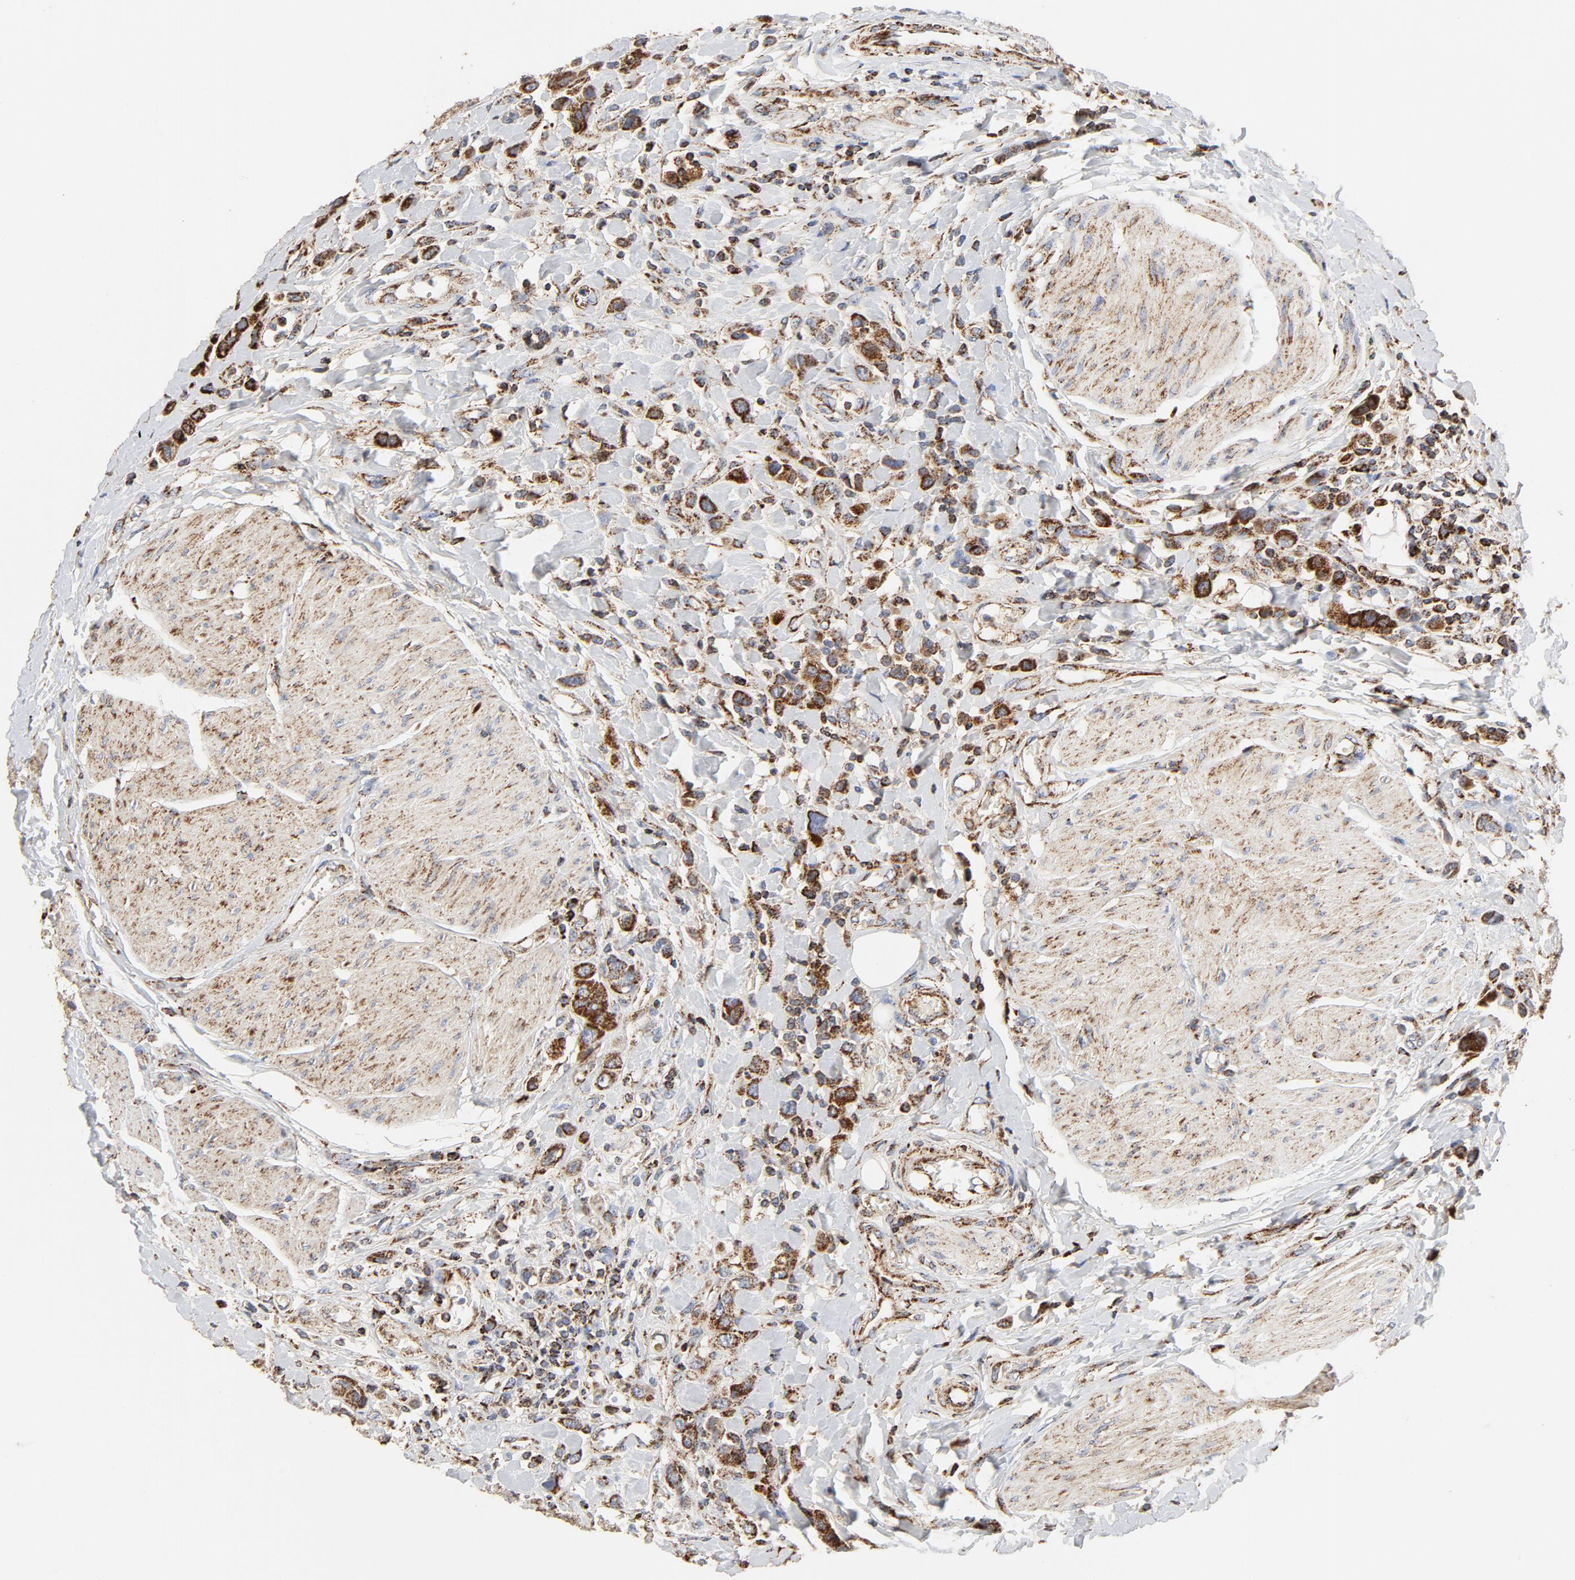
{"staining": {"intensity": "strong", "quantity": ">75%", "location": "cytoplasmic/membranous"}, "tissue": "urothelial cancer", "cell_type": "Tumor cells", "image_type": "cancer", "snomed": [{"axis": "morphology", "description": "Urothelial carcinoma, High grade"}, {"axis": "topography", "description": "Urinary bladder"}], "caption": "Immunohistochemical staining of urothelial carcinoma (high-grade) shows high levels of strong cytoplasmic/membranous protein staining in about >75% of tumor cells.", "gene": "PCNX4", "patient": {"sex": "male", "age": 50}}